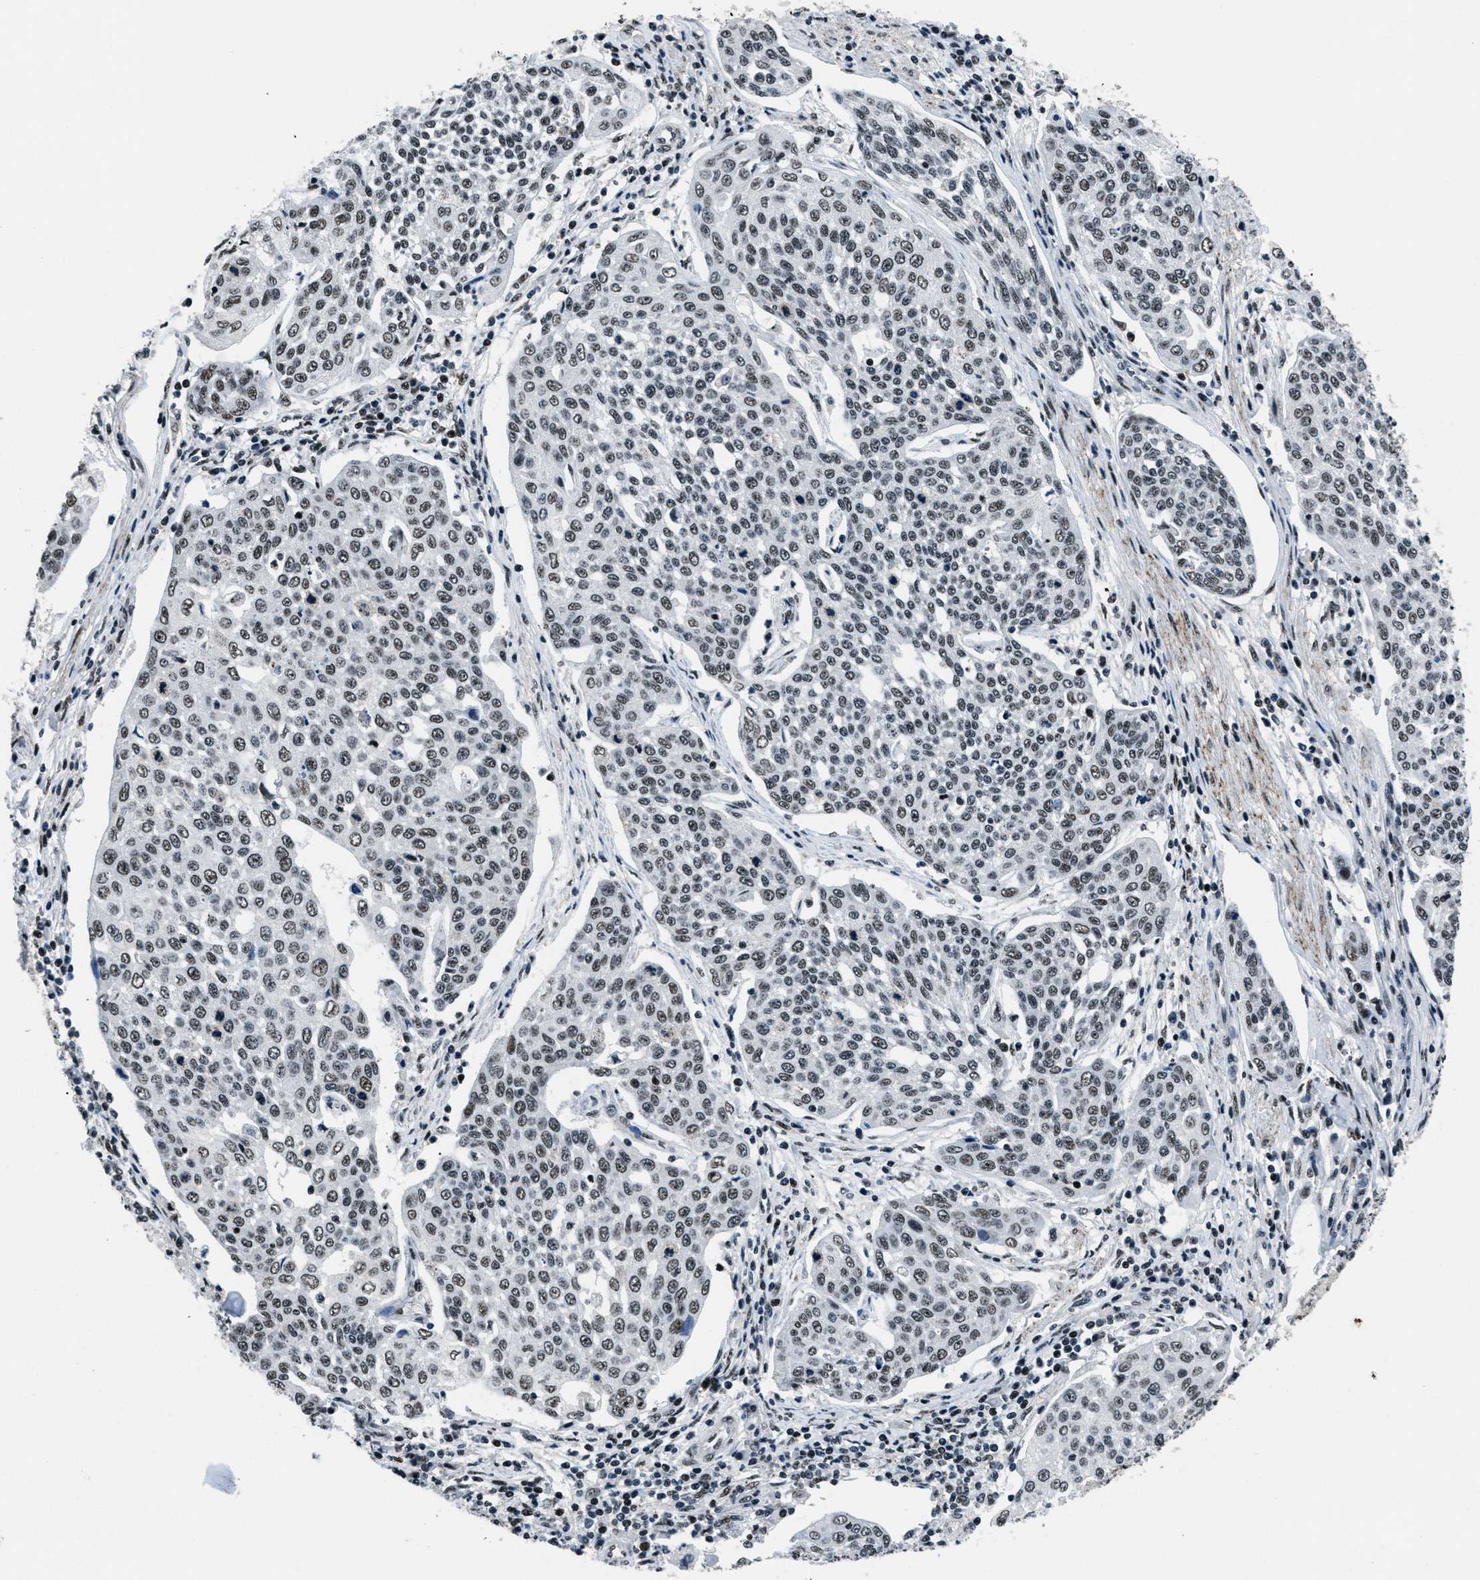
{"staining": {"intensity": "strong", "quantity": ">75%", "location": "nuclear"}, "tissue": "cervical cancer", "cell_type": "Tumor cells", "image_type": "cancer", "snomed": [{"axis": "morphology", "description": "Squamous cell carcinoma, NOS"}, {"axis": "topography", "description": "Cervix"}], "caption": "The immunohistochemical stain labels strong nuclear positivity in tumor cells of cervical squamous cell carcinoma tissue. (DAB = brown stain, brightfield microscopy at high magnification).", "gene": "SMARCB1", "patient": {"sex": "female", "age": 34}}